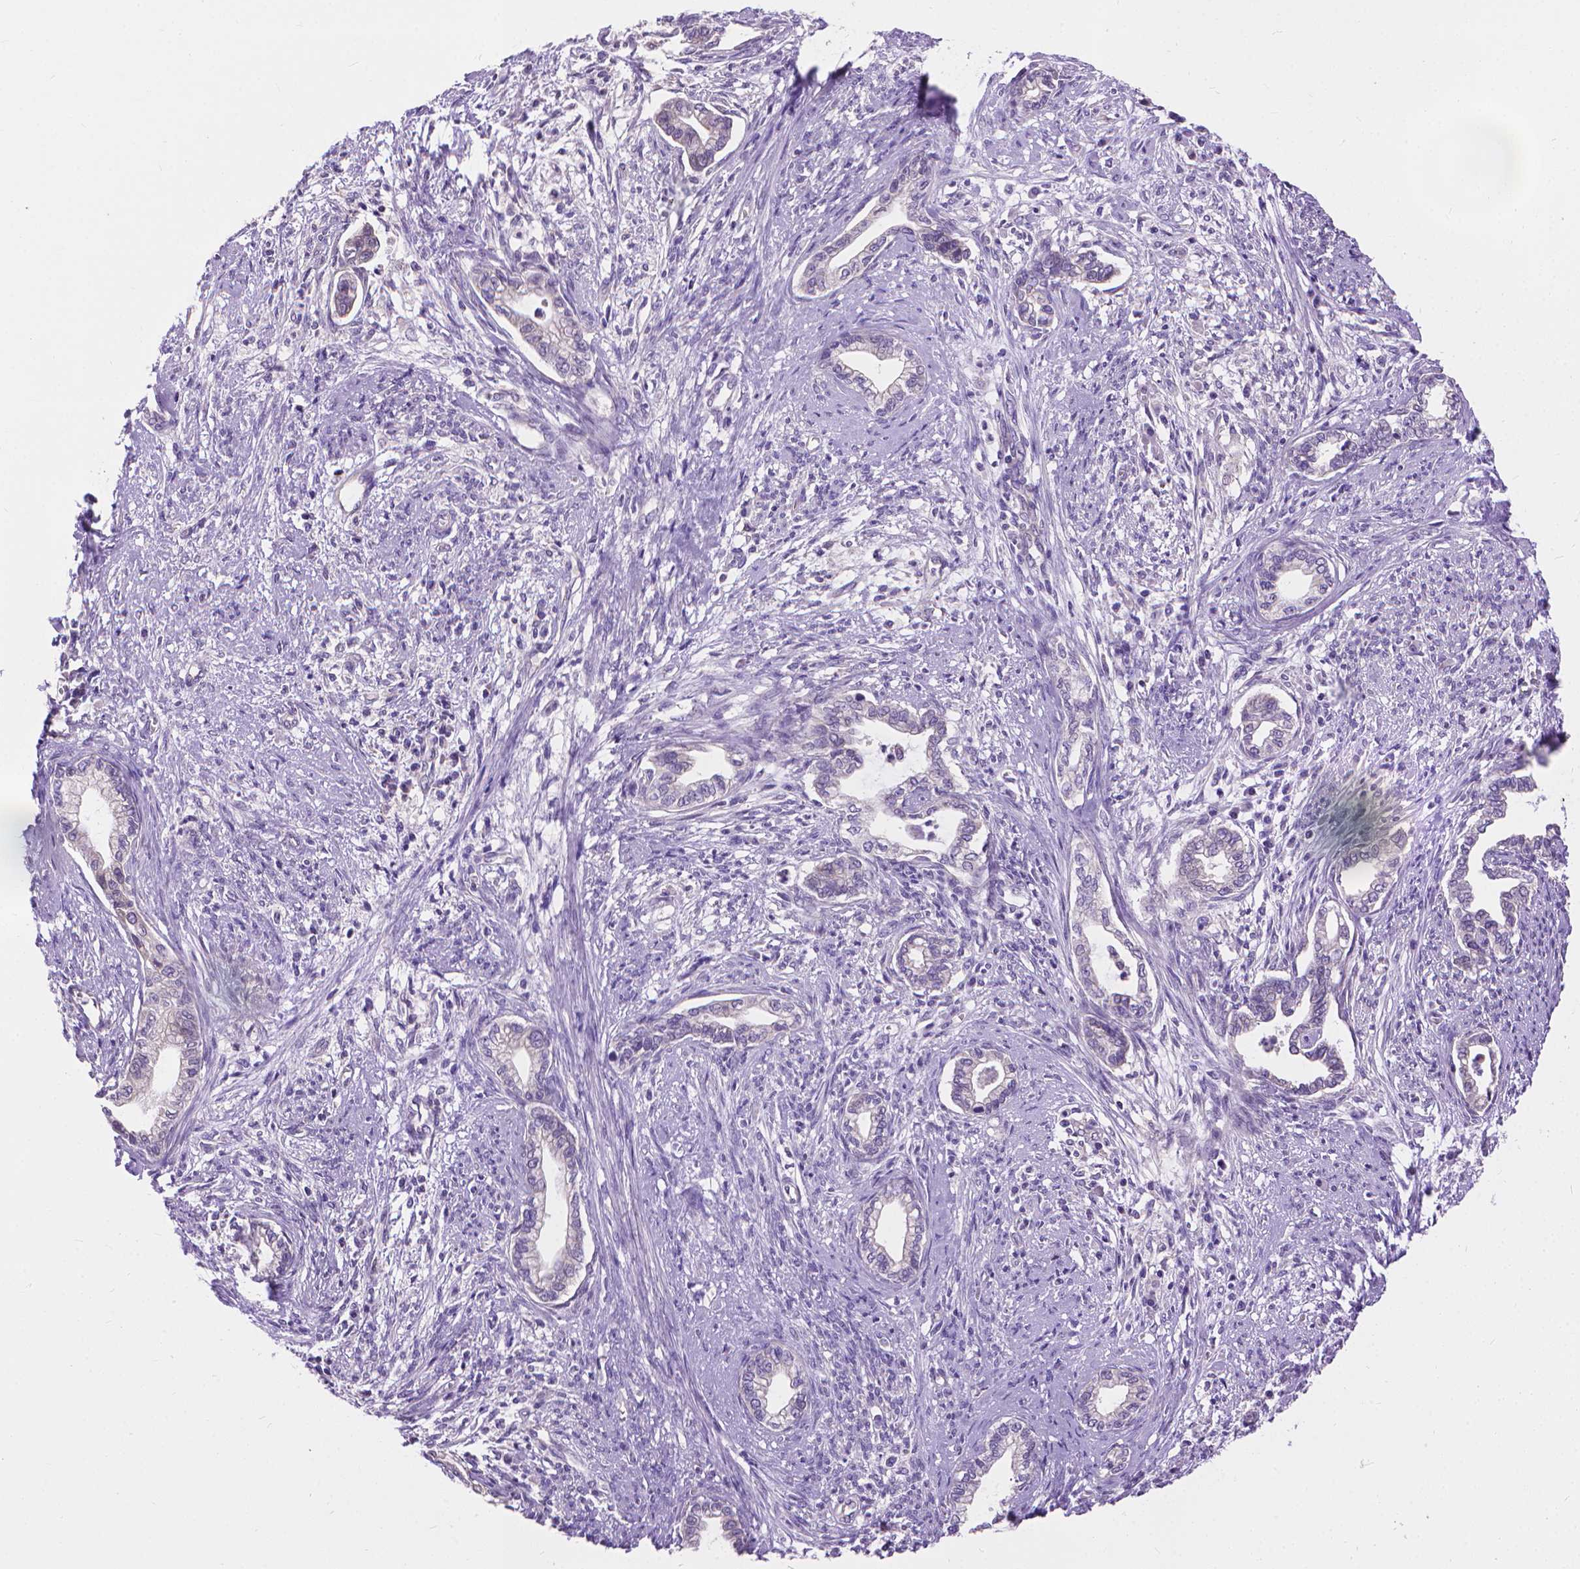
{"staining": {"intensity": "negative", "quantity": "none", "location": "none"}, "tissue": "cervical cancer", "cell_type": "Tumor cells", "image_type": "cancer", "snomed": [{"axis": "morphology", "description": "Adenocarcinoma, NOS"}, {"axis": "topography", "description": "Cervix"}], "caption": "Tumor cells show no significant expression in cervical adenocarcinoma.", "gene": "SYN1", "patient": {"sex": "female", "age": 62}}